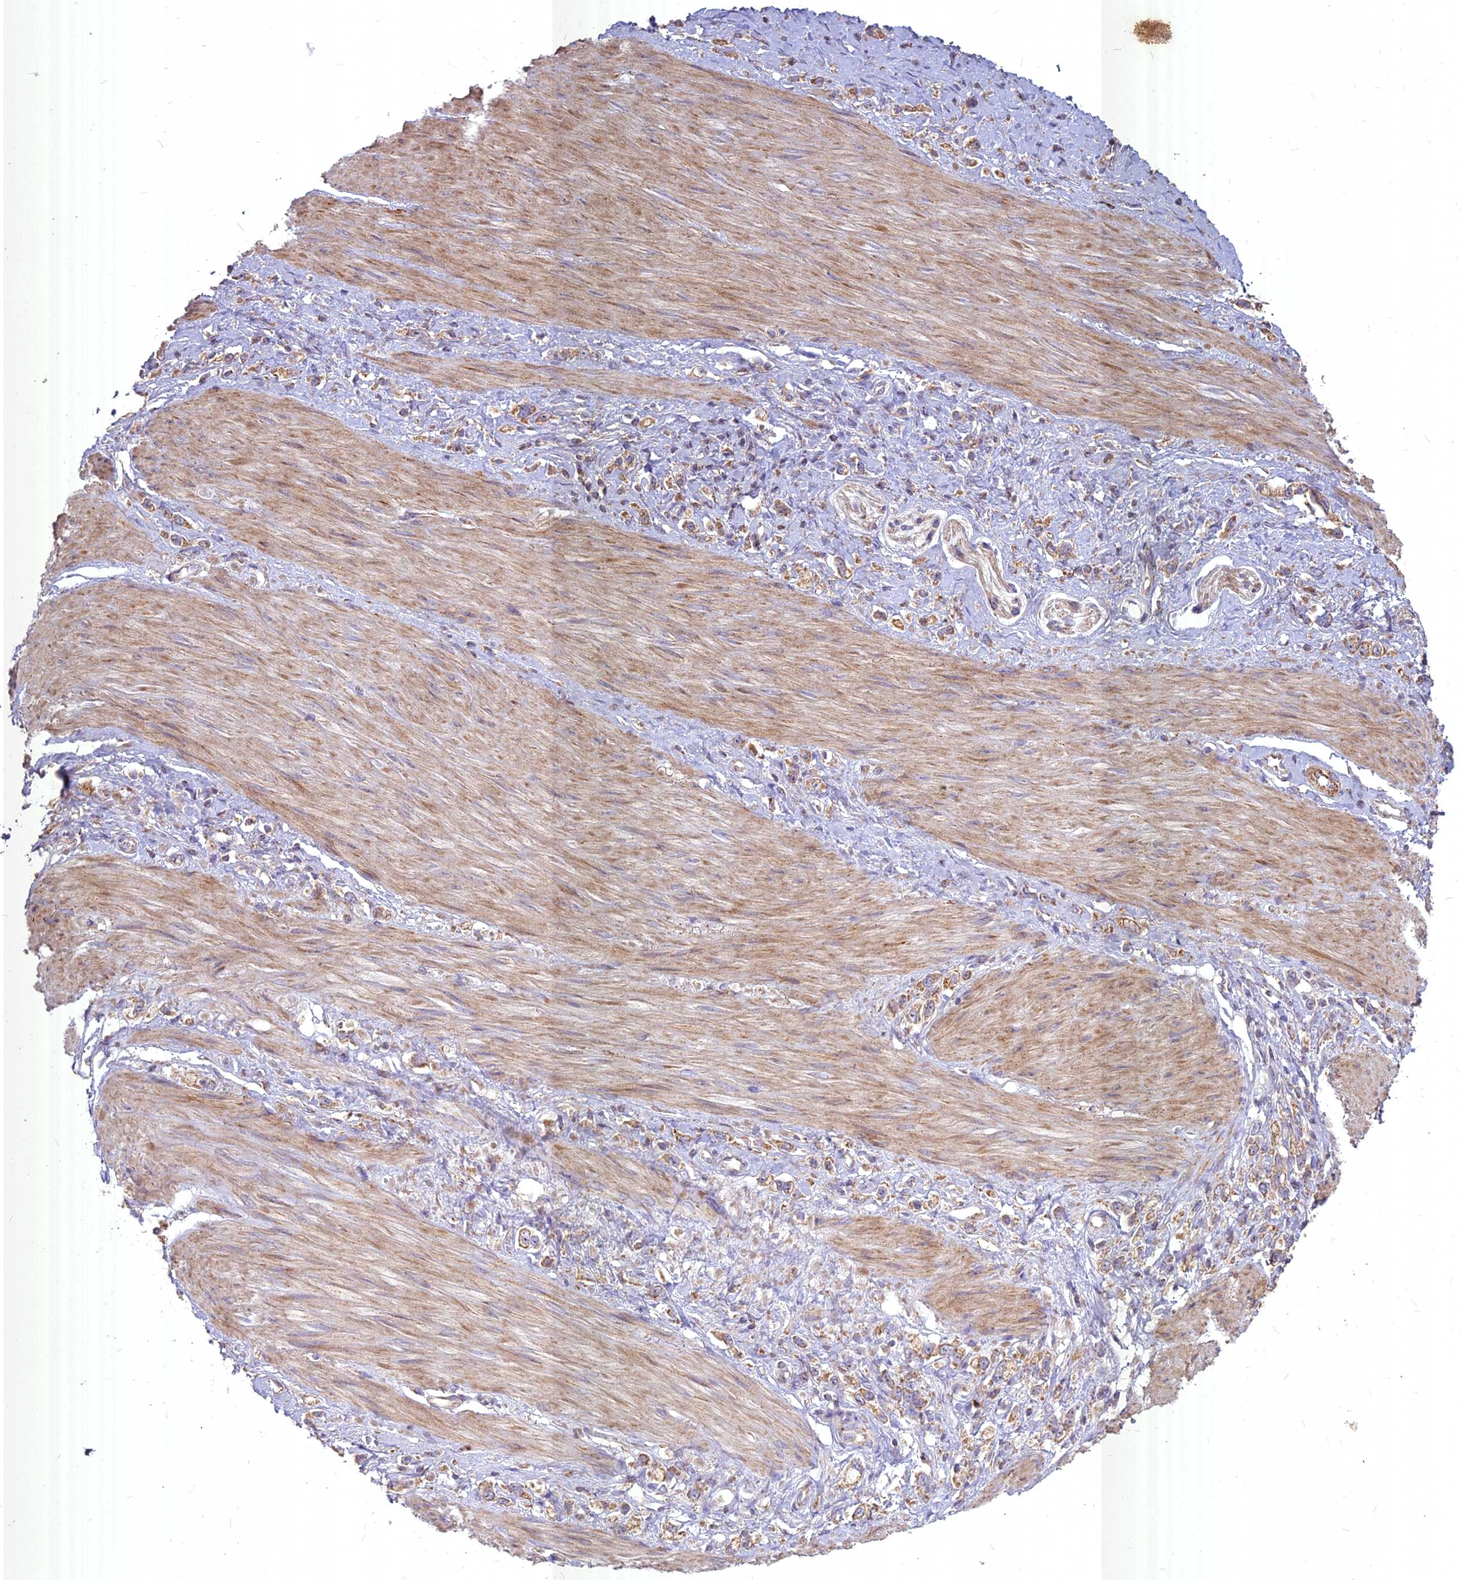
{"staining": {"intensity": "moderate", "quantity": ">75%", "location": "cytoplasmic/membranous"}, "tissue": "stomach cancer", "cell_type": "Tumor cells", "image_type": "cancer", "snomed": [{"axis": "morphology", "description": "Adenocarcinoma, NOS"}, {"axis": "topography", "description": "Stomach"}], "caption": "Stomach cancer stained for a protein displays moderate cytoplasmic/membranous positivity in tumor cells. (DAB (3,3'-diaminobenzidine) IHC, brown staining for protein, blue staining for nuclei).", "gene": "COX11", "patient": {"sex": "female", "age": 65}}